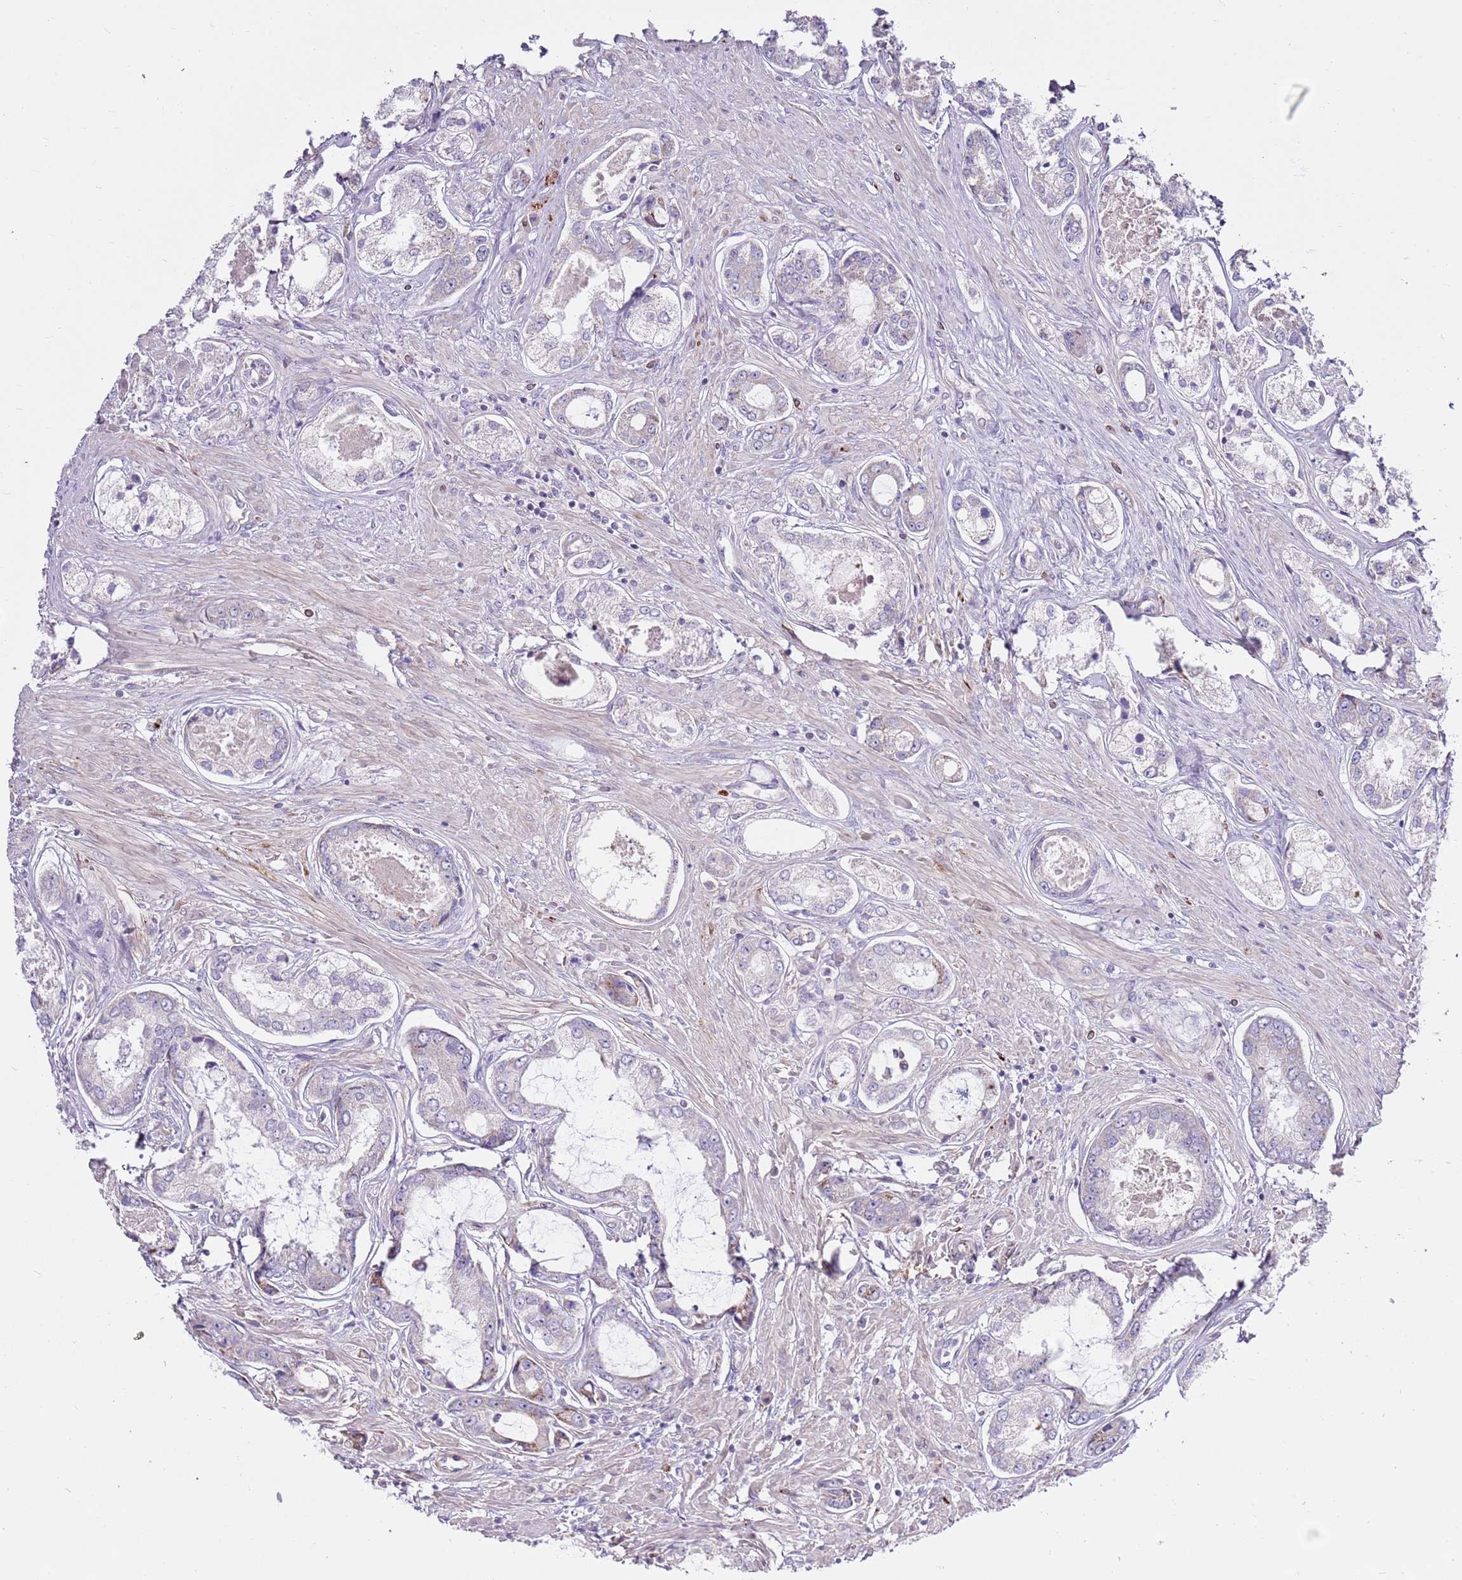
{"staining": {"intensity": "negative", "quantity": "none", "location": "none"}, "tissue": "prostate cancer", "cell_type": "Tumor cells", "image_type": "cancer", "snomed": [{"axis": "morphology", "description": "Adenocarcinoma, Low grade"}, {"axis": "topography", "description": "Prostate"}], "caption": "This photomicrograph is of prostate low-grade adenocarcinoma stained with immunohistochemistry to label a protein in brown with the nuclei are counter-stained blue. There is no staining in tumor cells.", "gene": "SMG1", "patient": {"sex": "male", "age": 68}}